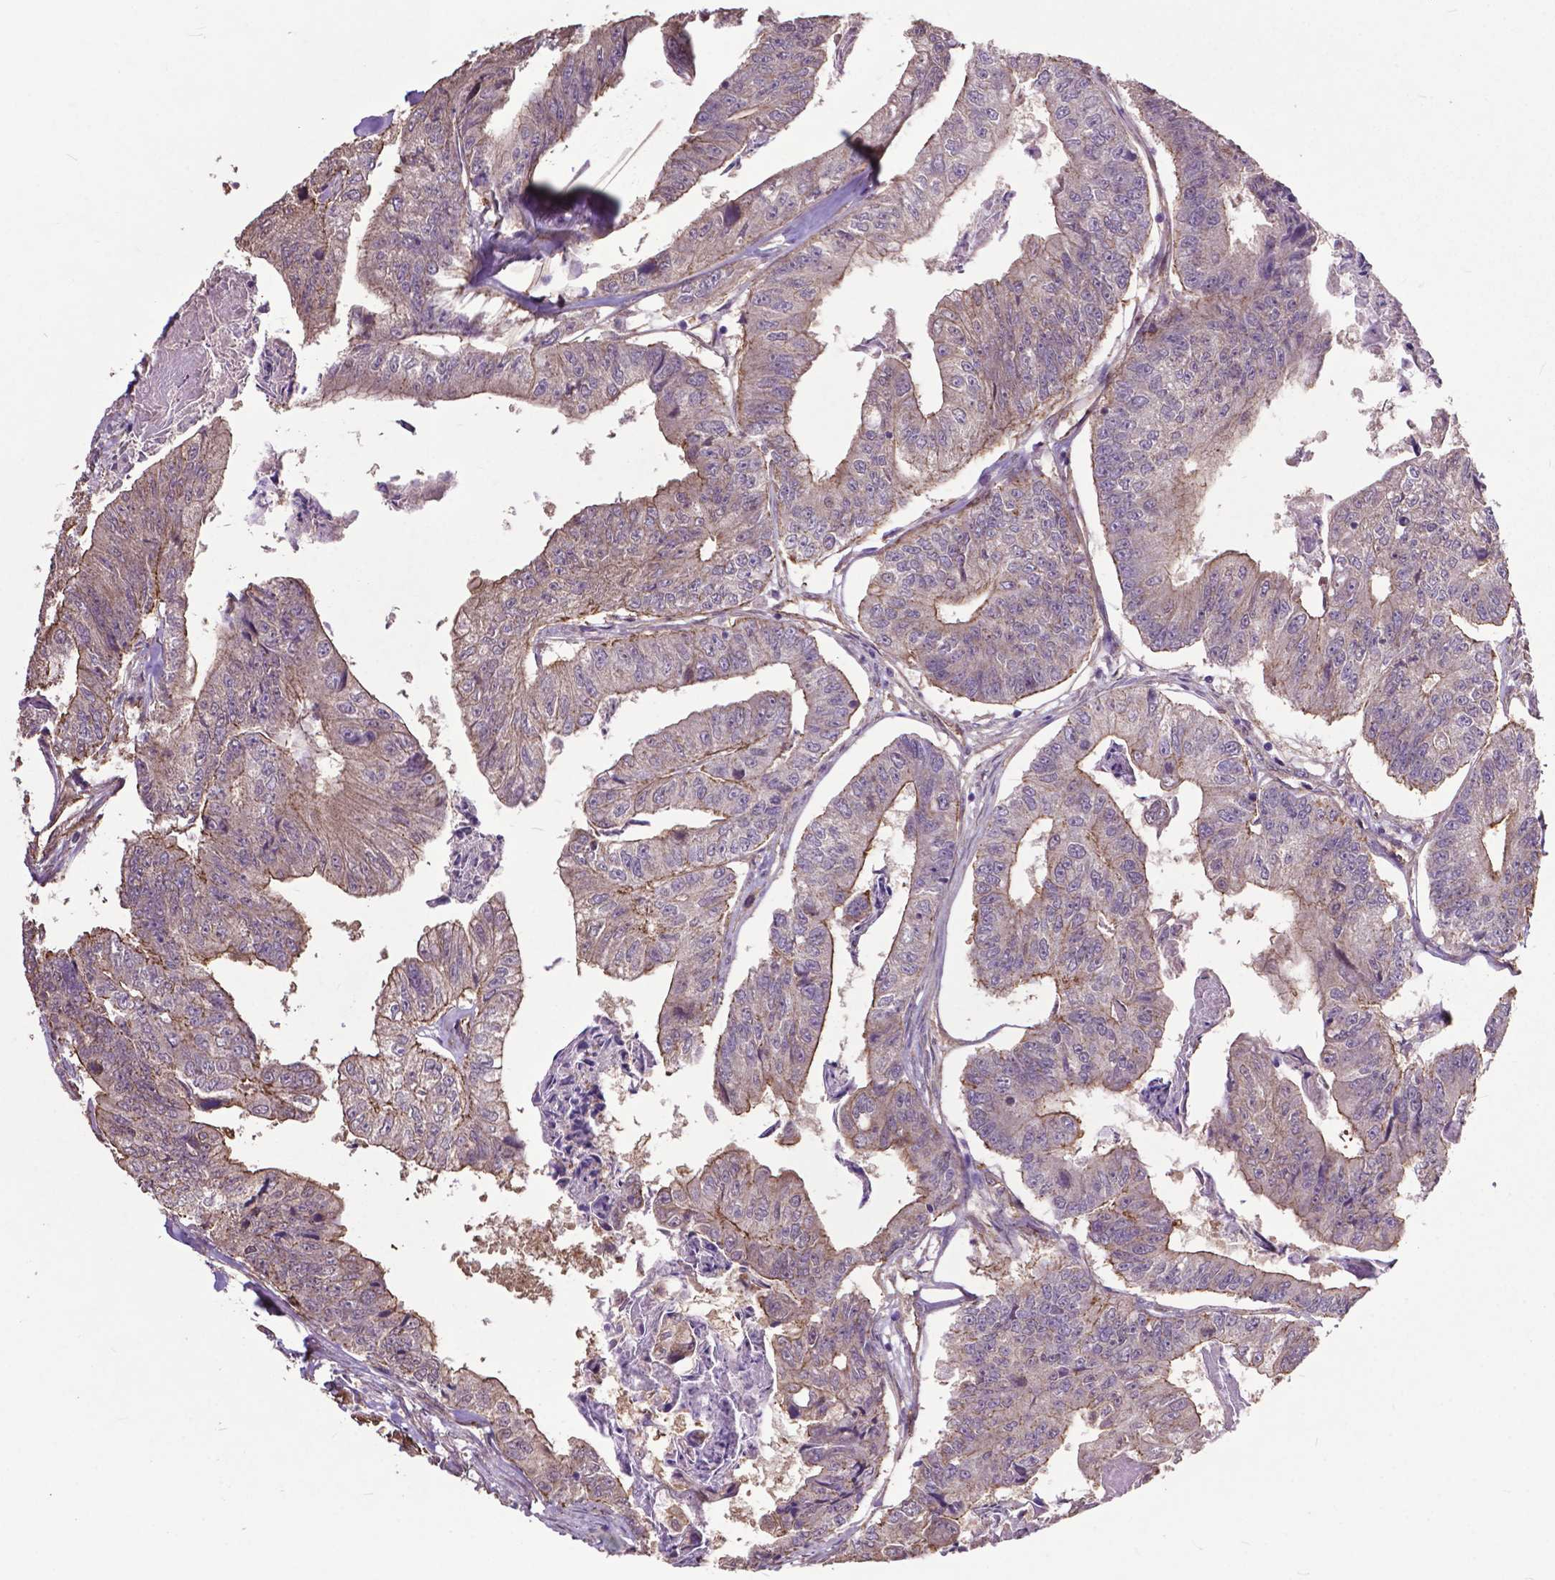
{"staining": {"intensity": "weak", "quantity": "25%-75%", "location": "cytoplasmic/membranous"}, "tissue": "colorectal cancer", "cell_type": "Tumor cells", "image_type": "cancer", "snomed": [{"axis": "morphology", "description": "Adenocarcinoma, NOS"}, {"axis": "topography", "description": "Colon"}], "caption": "An image showing weak cytoplasmic/membranous staining in approximately 25%-75% of tumor cells in colorectal adenocarcinoma, as visualized by brown immunohistochemical staining.", "gene": "PDLIM1", "patient": {"sex": "female", "age": 67}}